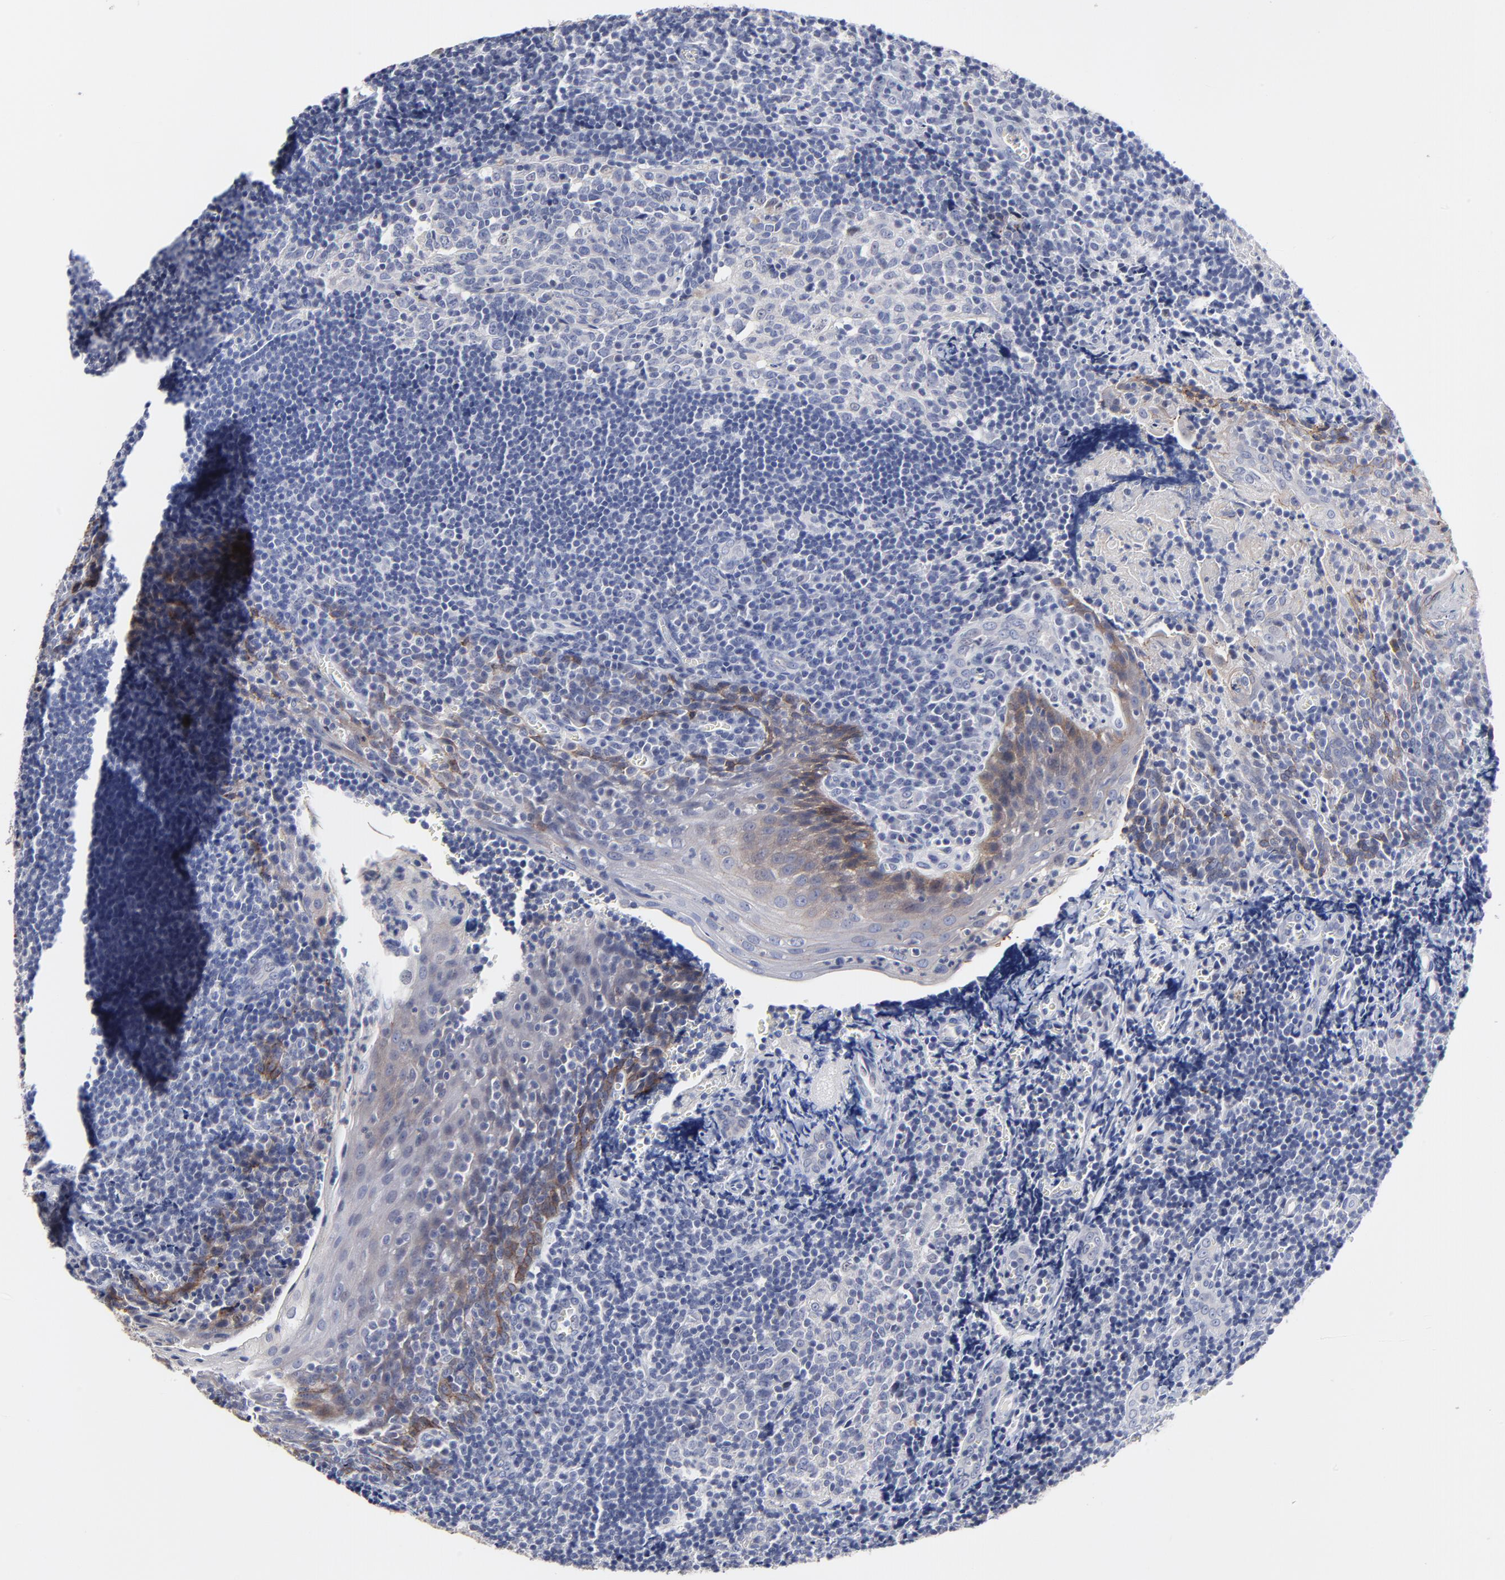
{"staining": {"intensity": "negative", "quantity": "none", "location": "none"}, "tissue": "tonsil", "cell_type": "Germinal center cells", "image_type": "normal", "snomed": [{"axis": "morphology", "description": "Normal tissue, NOS"}, {"axis": "topography", "description": "Tonsil"}], "caption": "The photomicrograph demonstrates no significant positivity in germinal center cells of tonsil. (DAB (3,3'-diaminobenzidine) IHC with hematoxylin counter stain).", "gene": "CXADR", "patient": {"sex": "male", "age": 20}}